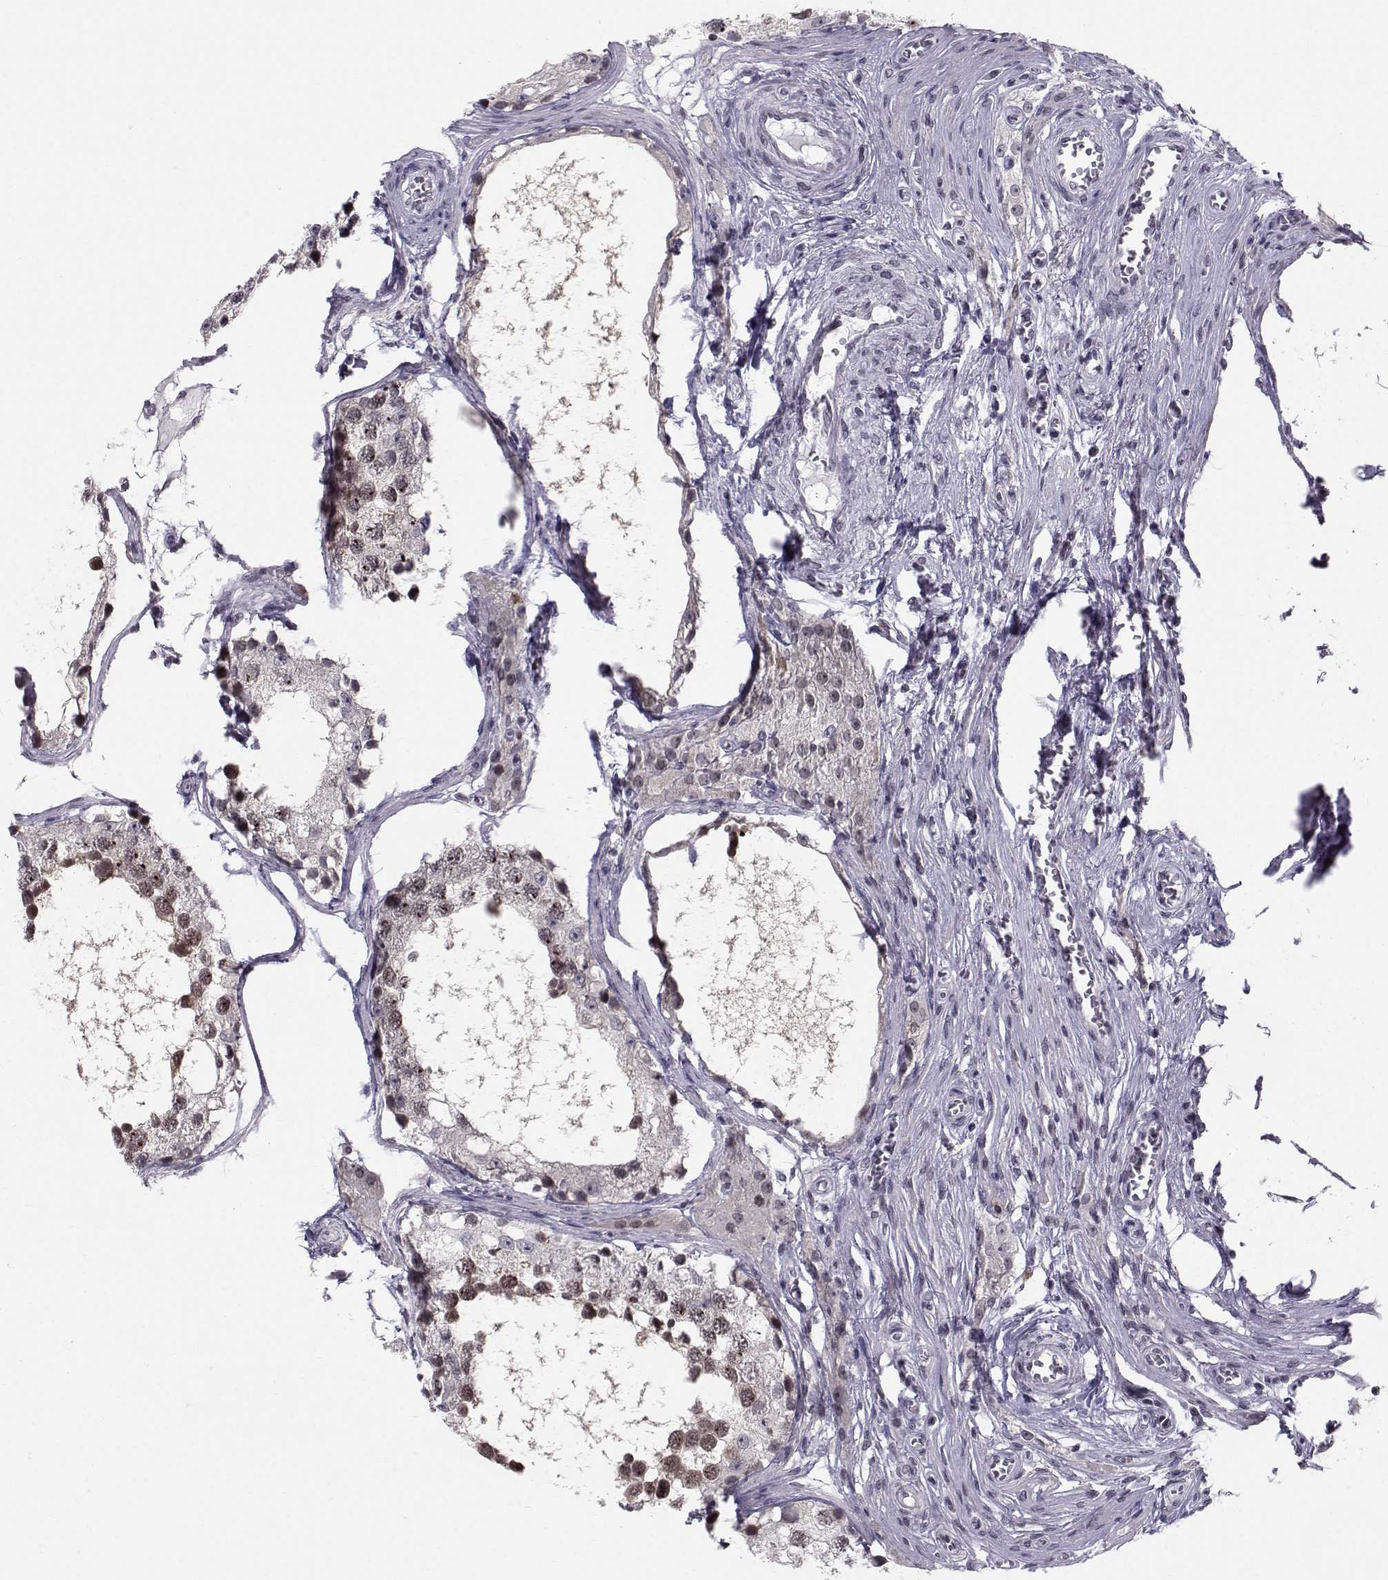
{"staining": {"intensity": "strong", "quantity": "25%-75%", "location": "cytoplasmic/membranous,nuclear"}, "tissue": "testis", "cell_type": "Cells in seminiferous ducts", "image_type": "normal", "snomed": [{"axis": "morphology", "description": "Normal tissue, NOS"}, {"axis": "morphology", "description": "Seminoma, NOS"}, {"axis": "topography", "description": "Testis"}], "caption": "Immunohistochemical staining of benign testis displays 25%-75% levels of strong cytoplasmic/membranous,nuclear protein expression in approximately 25%-75% of cells in seminiferous ducts. The staining was performed using DAB (3,3'-diaminobenzidine) to visualize the protein expression in brown, while the nuclei were stained in blue with hematoxylin (Magnification: 20x).", "gene": "MARCHF4", "patient": {"sex": "male", "age": 65}}